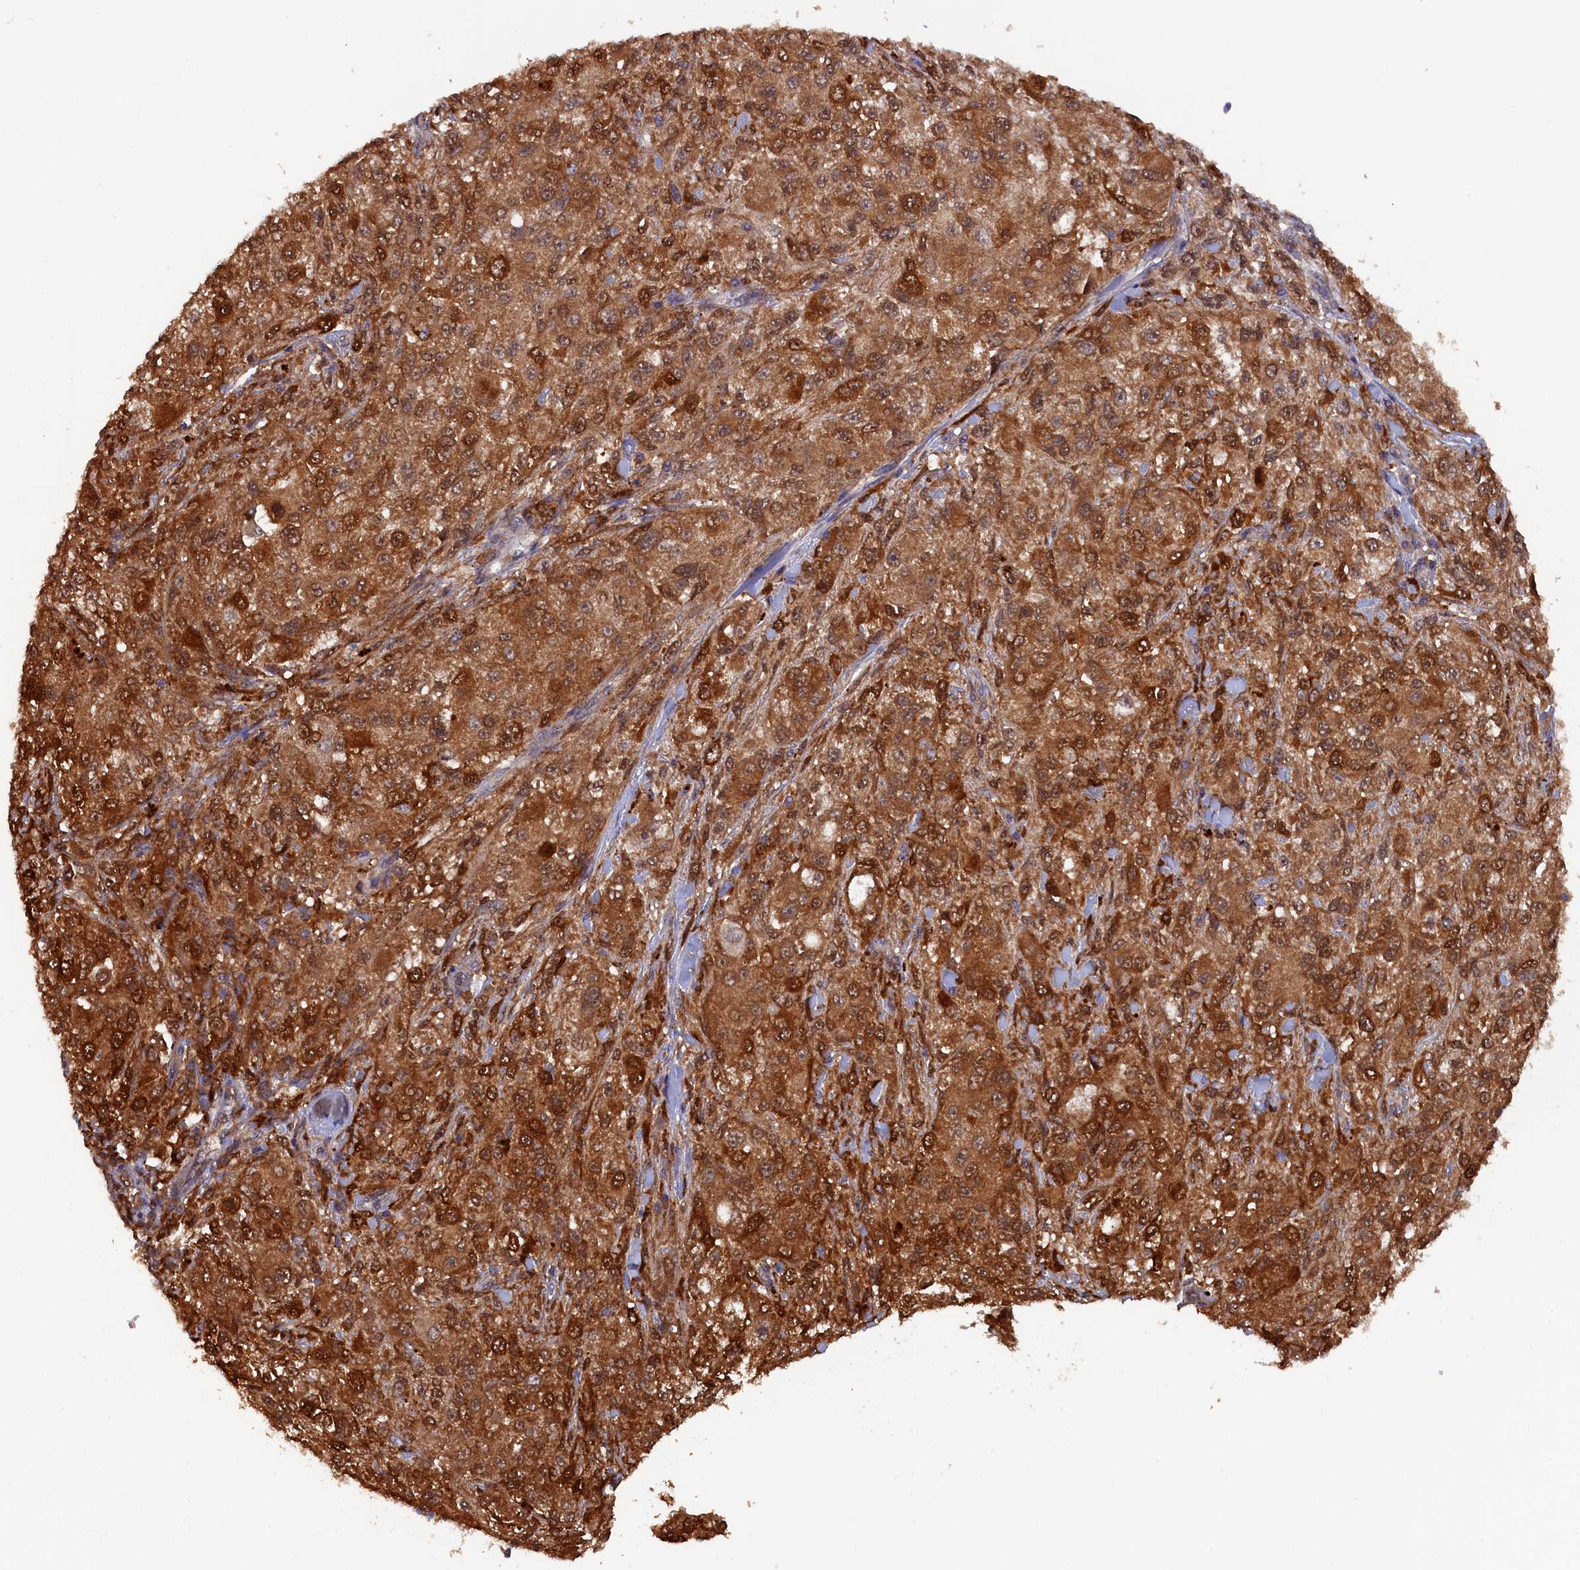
{"staining": {"intensity": "strong", "quantity": ">75%", "location": "cytoplasmic/membranous"}, "tissue": "melanoma", "cell_type": "Tumor cells", "image_type": "cancer", "snomed": [{"axis": "morphology", "description": "Necrosis, NOS"}, {"axis": "morphology", "description": "Malignant melanoma, NOS"}, {"axis": "topography", "description": "Skin"}], "caption": "This histopathology image exhibits melanoma stained with IHC to label a protein in brown. The cytoplasmic/membranous of tumor cells show strong positivity for the protein. Nuclei are counter-stained blue.", "gene": "JPT2", "patient": {"sex": "female", "age": 87}}